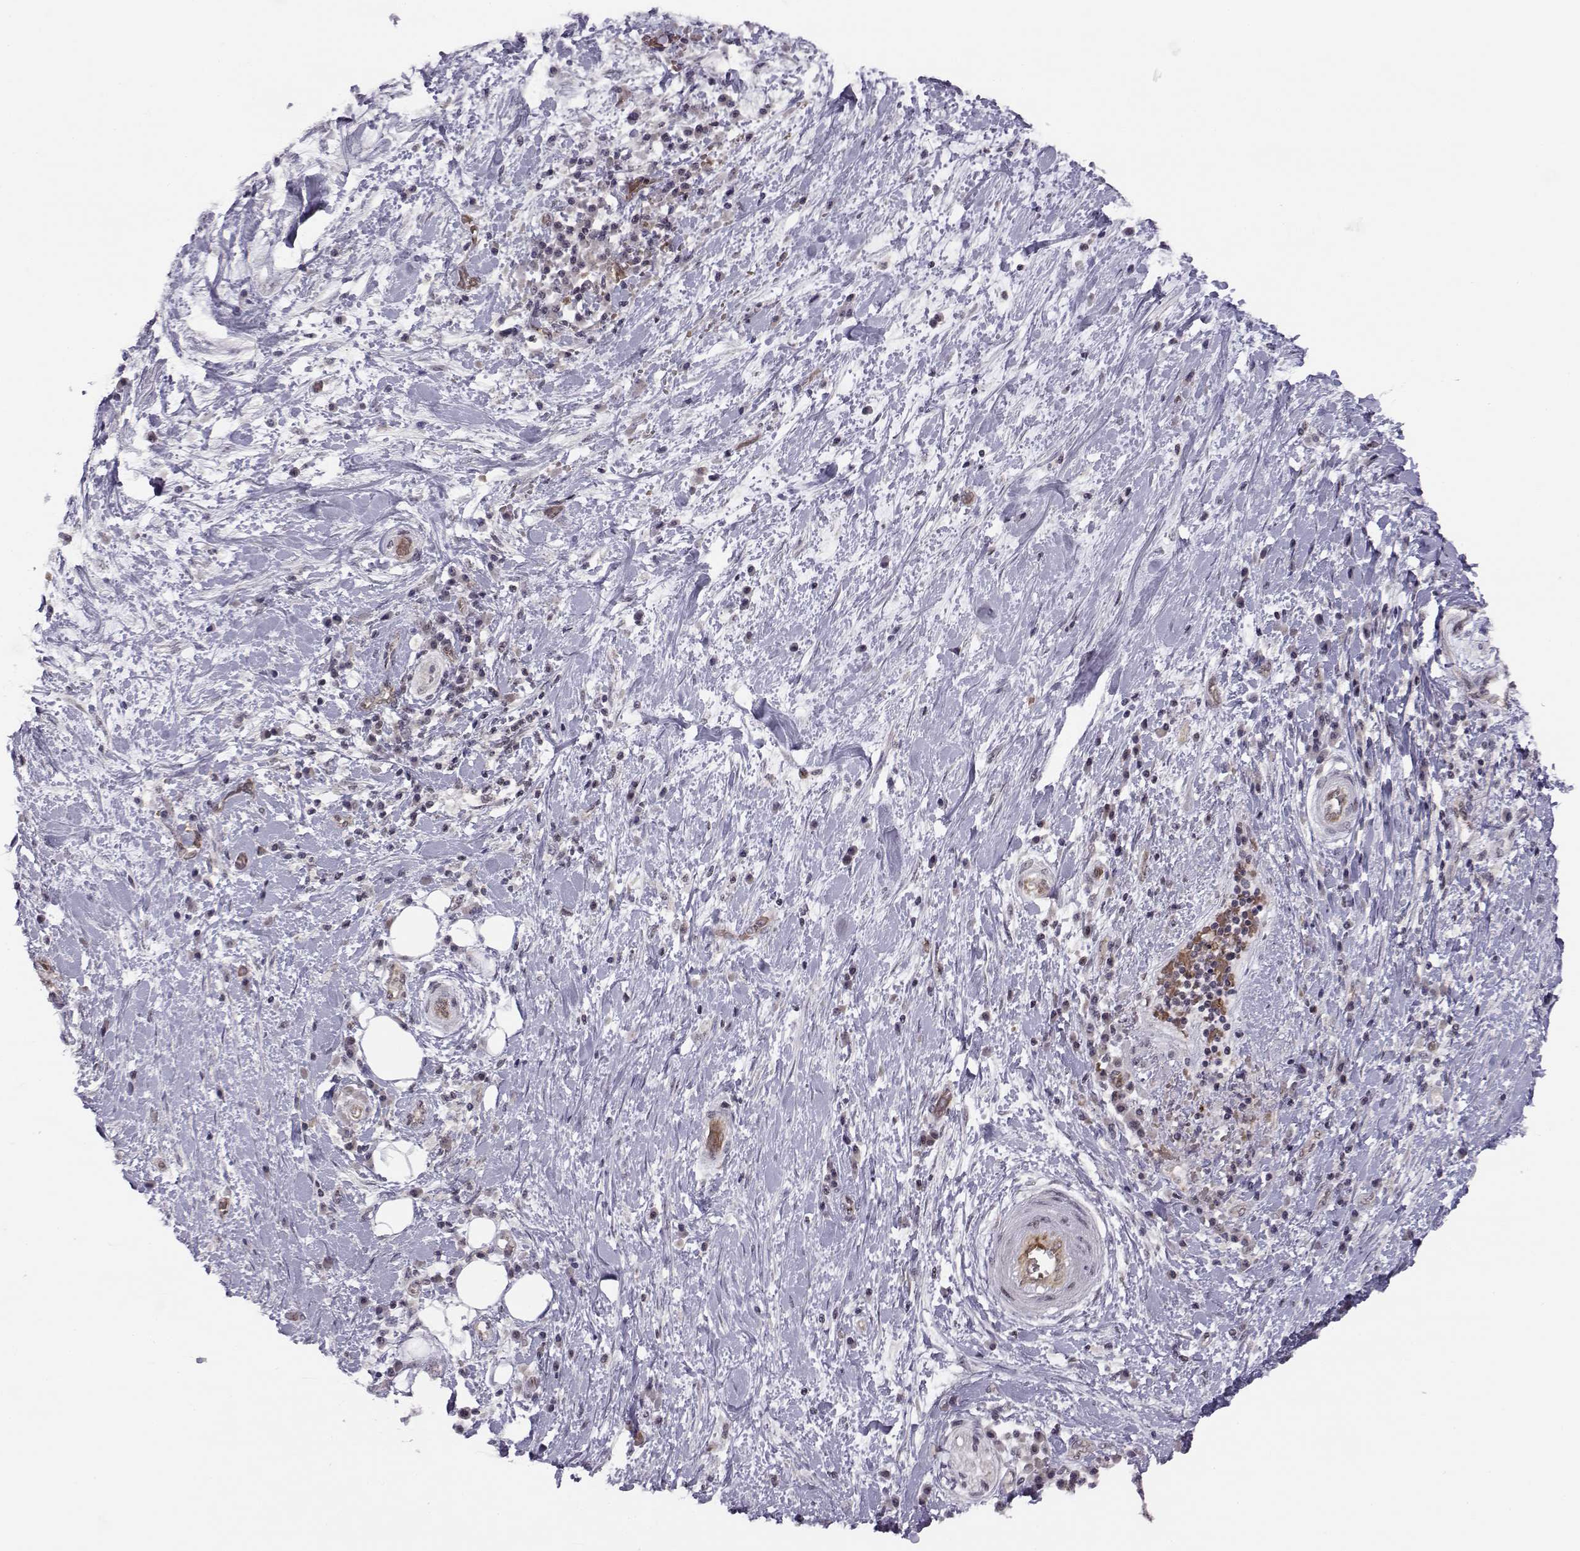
{"staining": {"intensity": "negative", "quantity": "none", "location": "none"}, "tissue": "liver cancer", "cell_type": "Tumor cells", "image_type": "cancer", "snomed": [{"axis": "morphology", "description": "Cholangiocarcinoma"}, {"axis": "topography", "description": "Liver"}], "caption": "High magnification brightfield microscopy of cholangiocarcinoma (liver) stained with DAB (3,3'-diaminobenzidine) (brown) and counterstained with hematoxylin (blue): tumor cells show no significant positivity.", "gene": "KIF13B", "patient": {"sex": "female", "age": 73}}